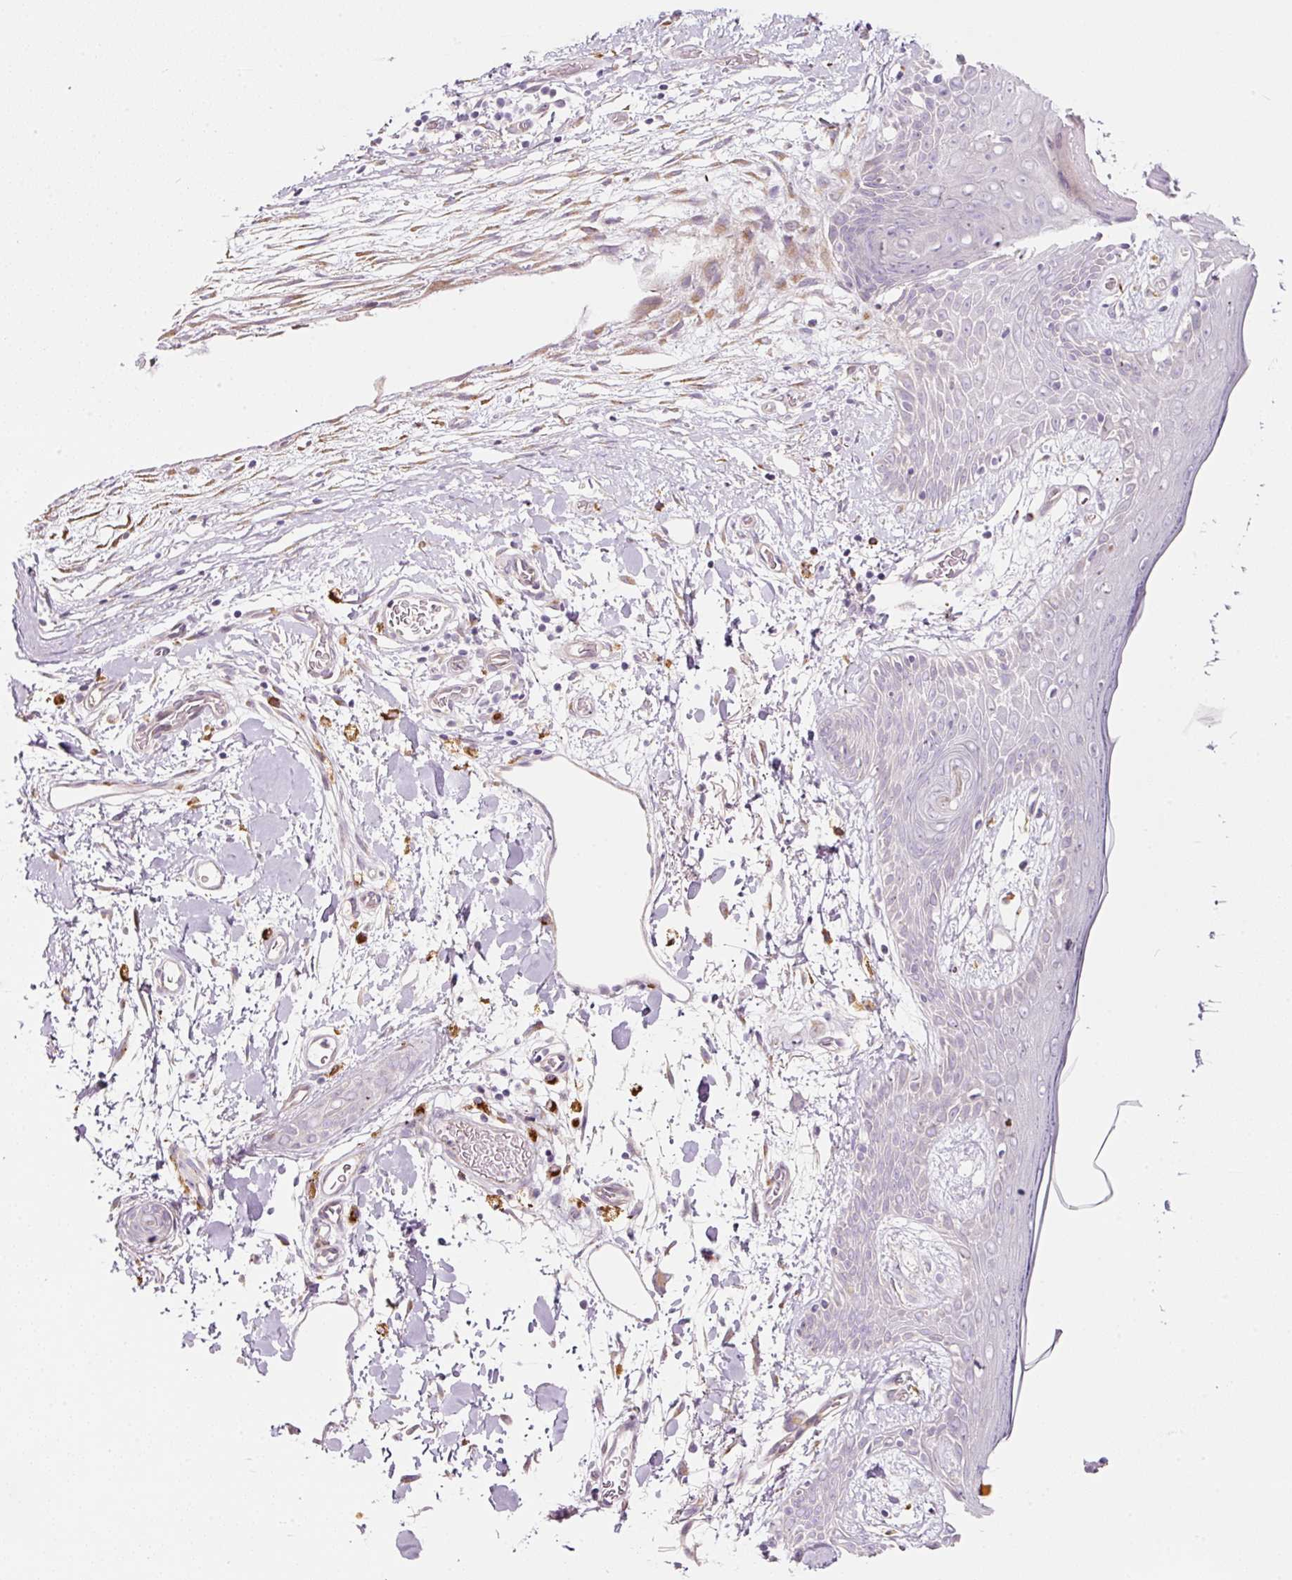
{"staining": {"intensity": "weak", "quantity": "<25%", "location": "cytoplasmic/membranous"}, "tissue": "skin", "cell_type": "Fibroblasts", "image_type": "normal", "snomed": [{"axis": "morphology", "description": "Normal tissue, NOS"}, {"axis": "topography", "description": "Skin"}], "caption": "IHC of benign human skin displays no positivity in fibroblasts. (IHC, brightfield microscopy, high magnification).", "gene": "NBPF11", "patient": {"sex": "male", "age": 79}}